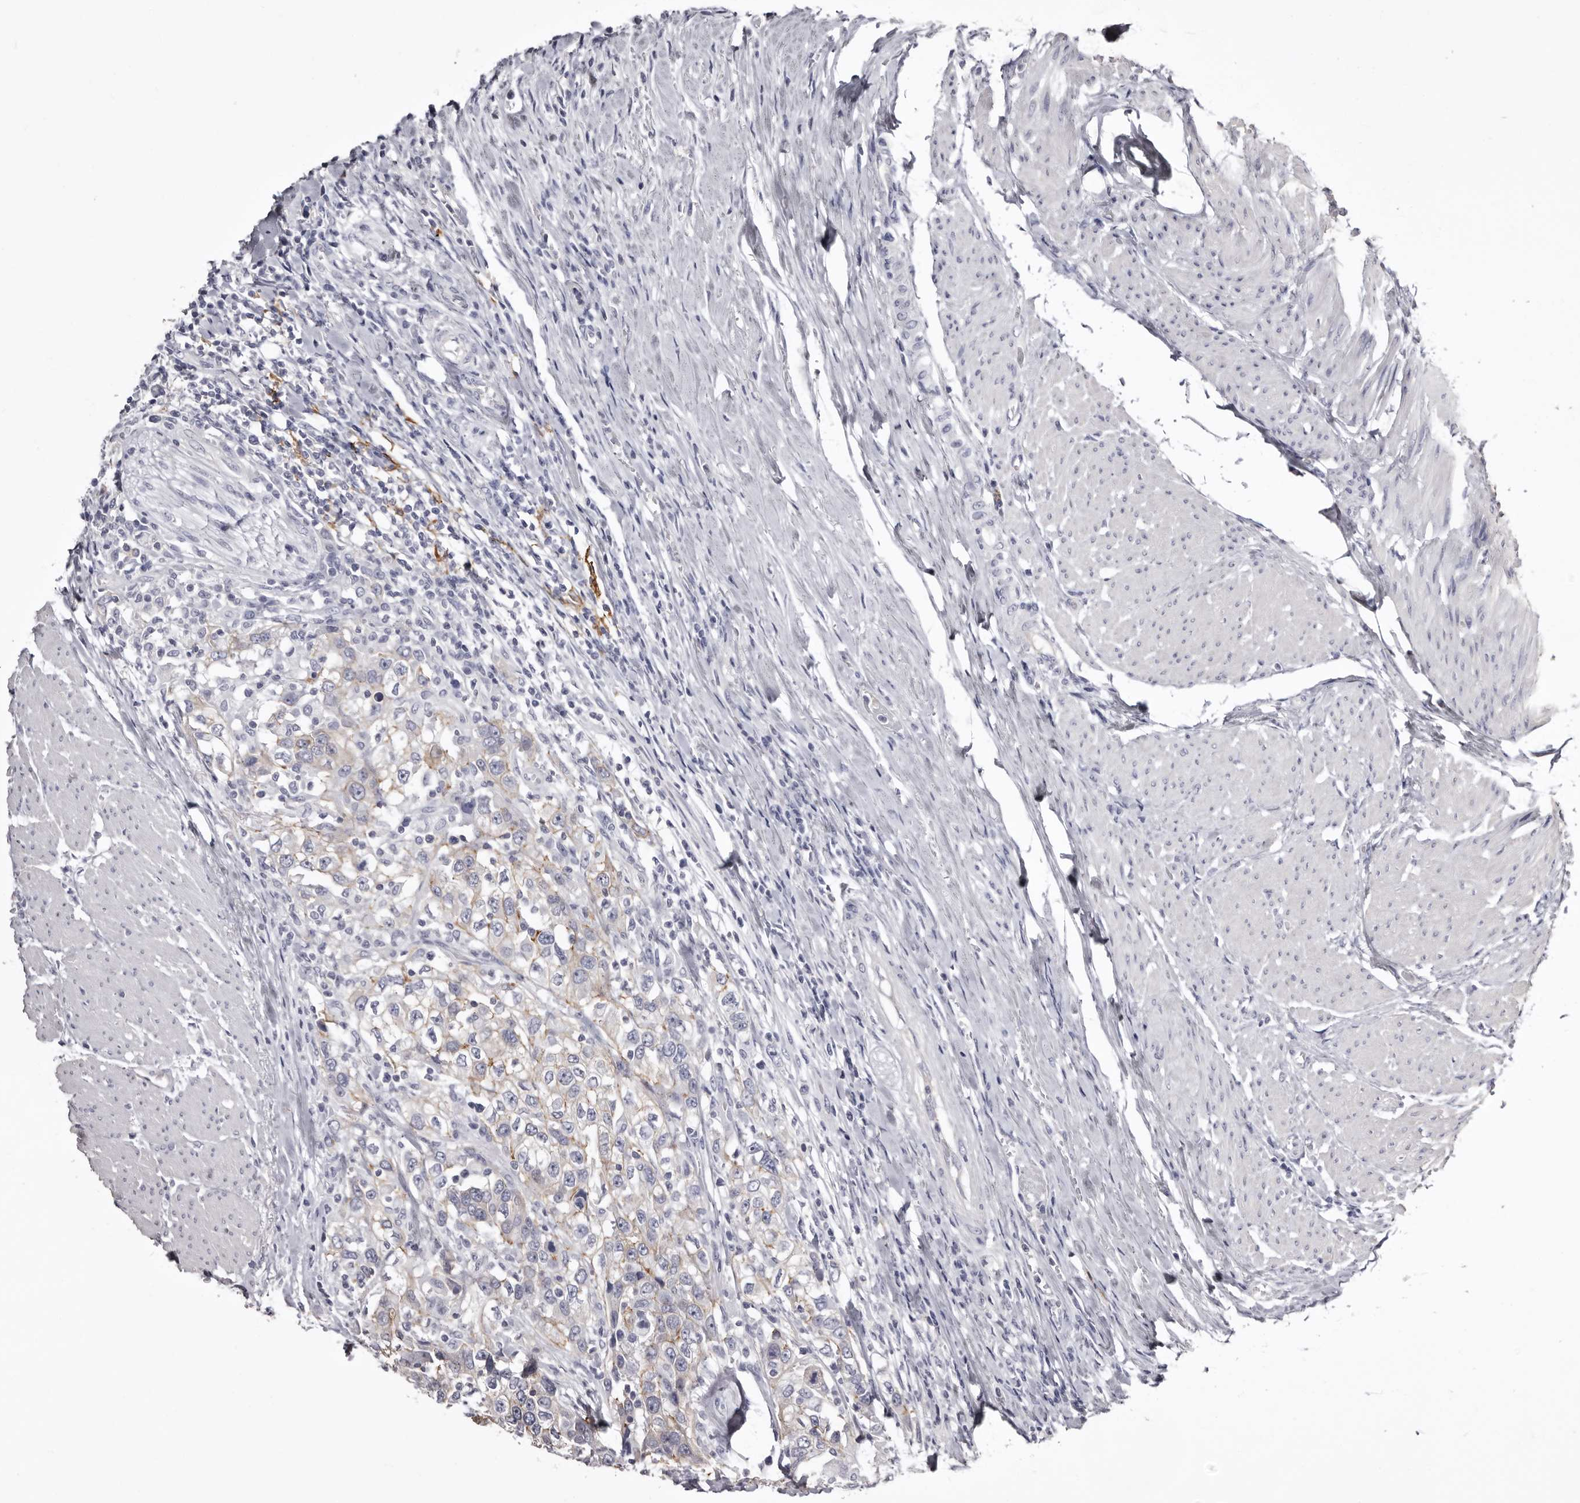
{"staining": {"intensity": "negative", "quantity": "none", "location": "none"}, "tissue": "urothelial cancer", "cell_type": "Tumor cells", "image_type": "cancer", "snomed": [{"axis": "morphology", "description": "Urothelial carcinoma, High grade"}, {"axis": "topography", "description": "Urinary bladder"}], "caption": "This is a micrograph of IHC staining of urothelial cancer, which shows no staining in tumor cells.", "gene": "LAD1", "patient": {"sex": "female", "age": 80}}